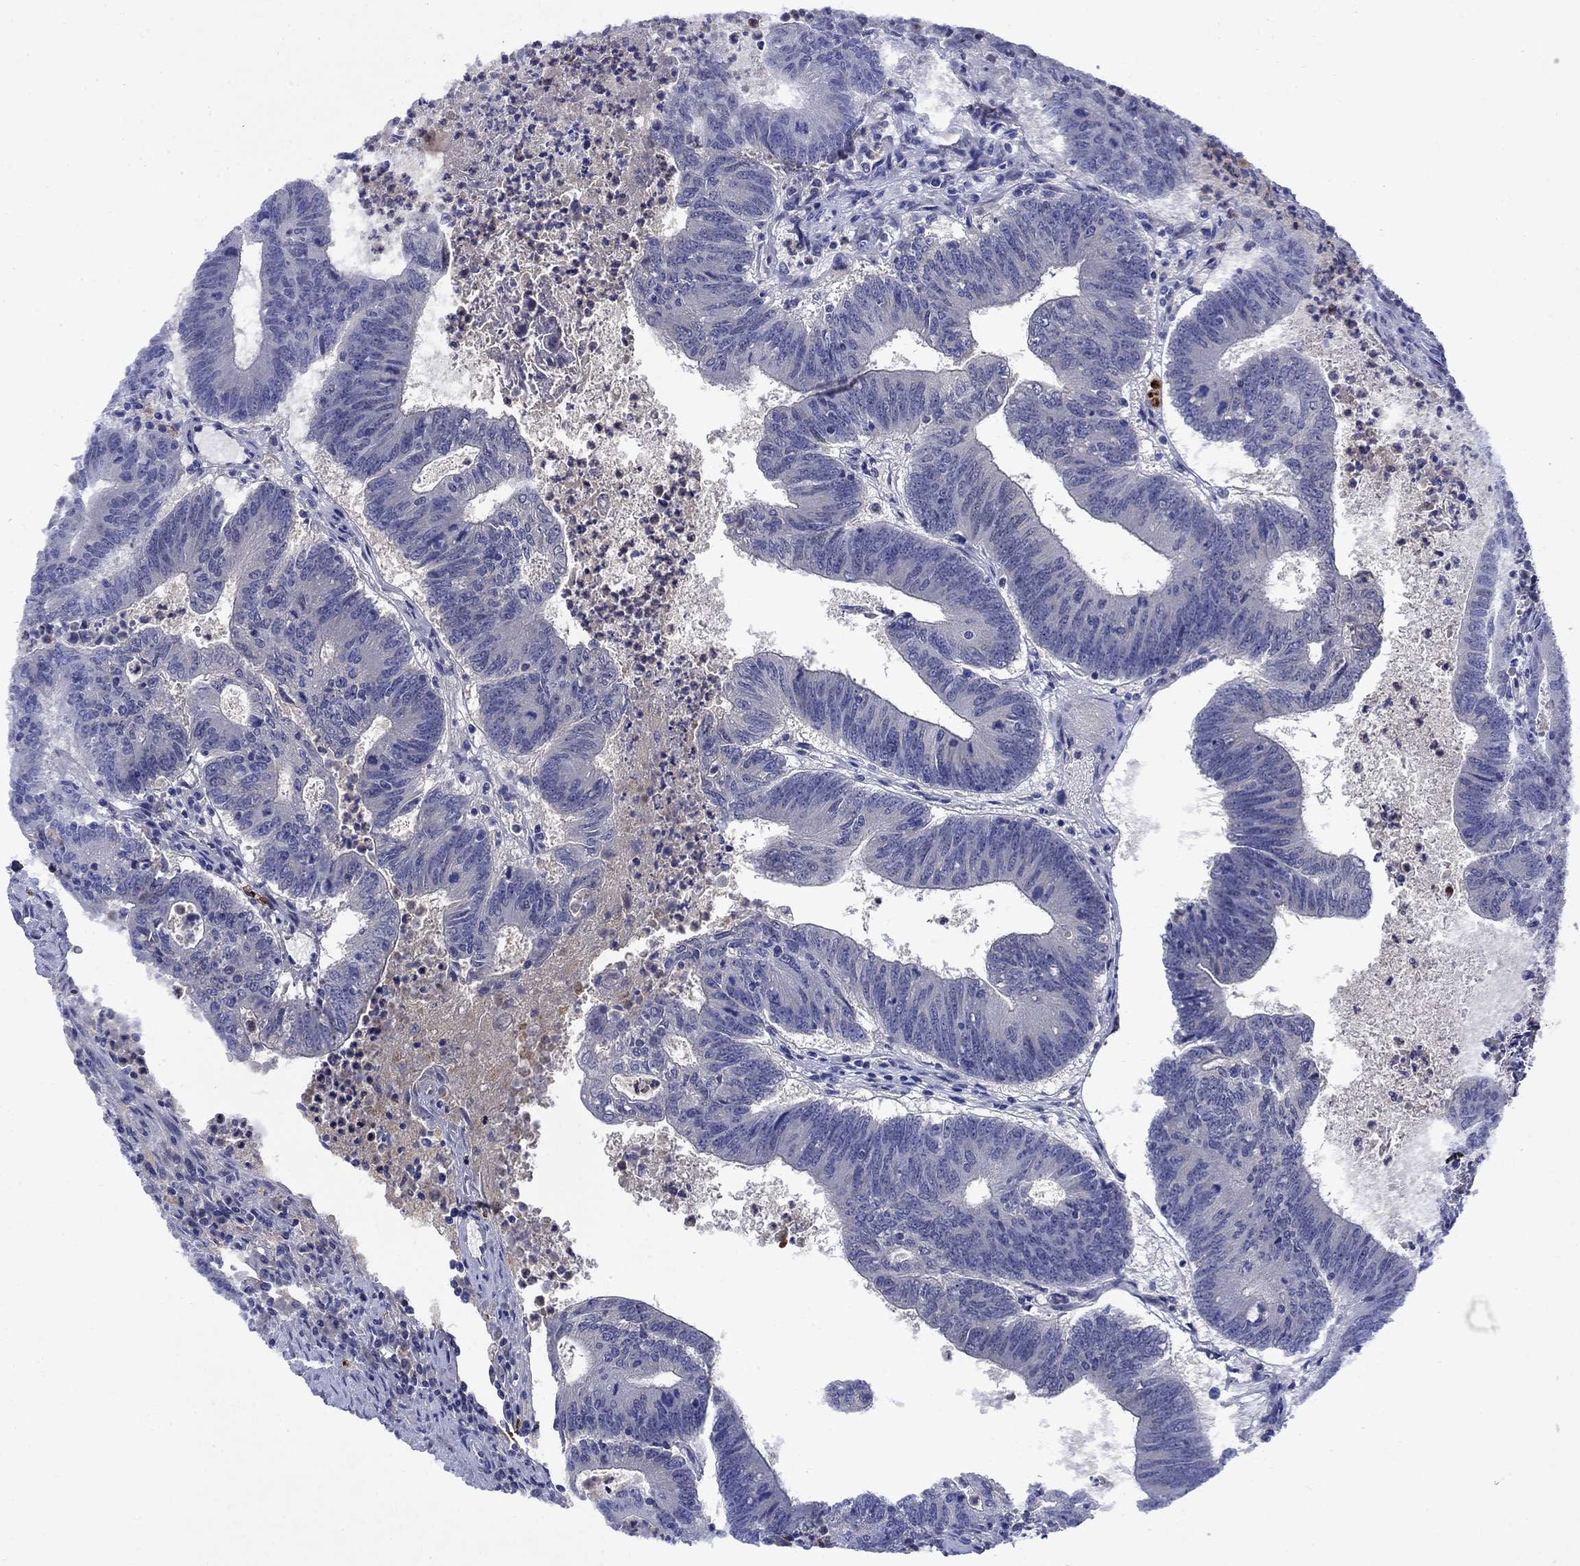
{"staining": {"intensity": "negative", "quantity": "none", "location": "none"}, "tissue": "colorectal cancer", "cell_type": "Tumor cells", "image_type": "cancer", "snomed": [{"axis": "morphology", "description": "Adenocarcinoma, NOS"}, {"axis": "topography", "description": "Colon"}], "caption": "High magnification brightfield microscopy of adenocarcinoma (colorectal) stained with DAB (brown) and counterstained with hematoxylin (blue): tumor cells show no significant positivity.", "gene": "STAB2", "patient": {"sex": "female", "age": 70}}